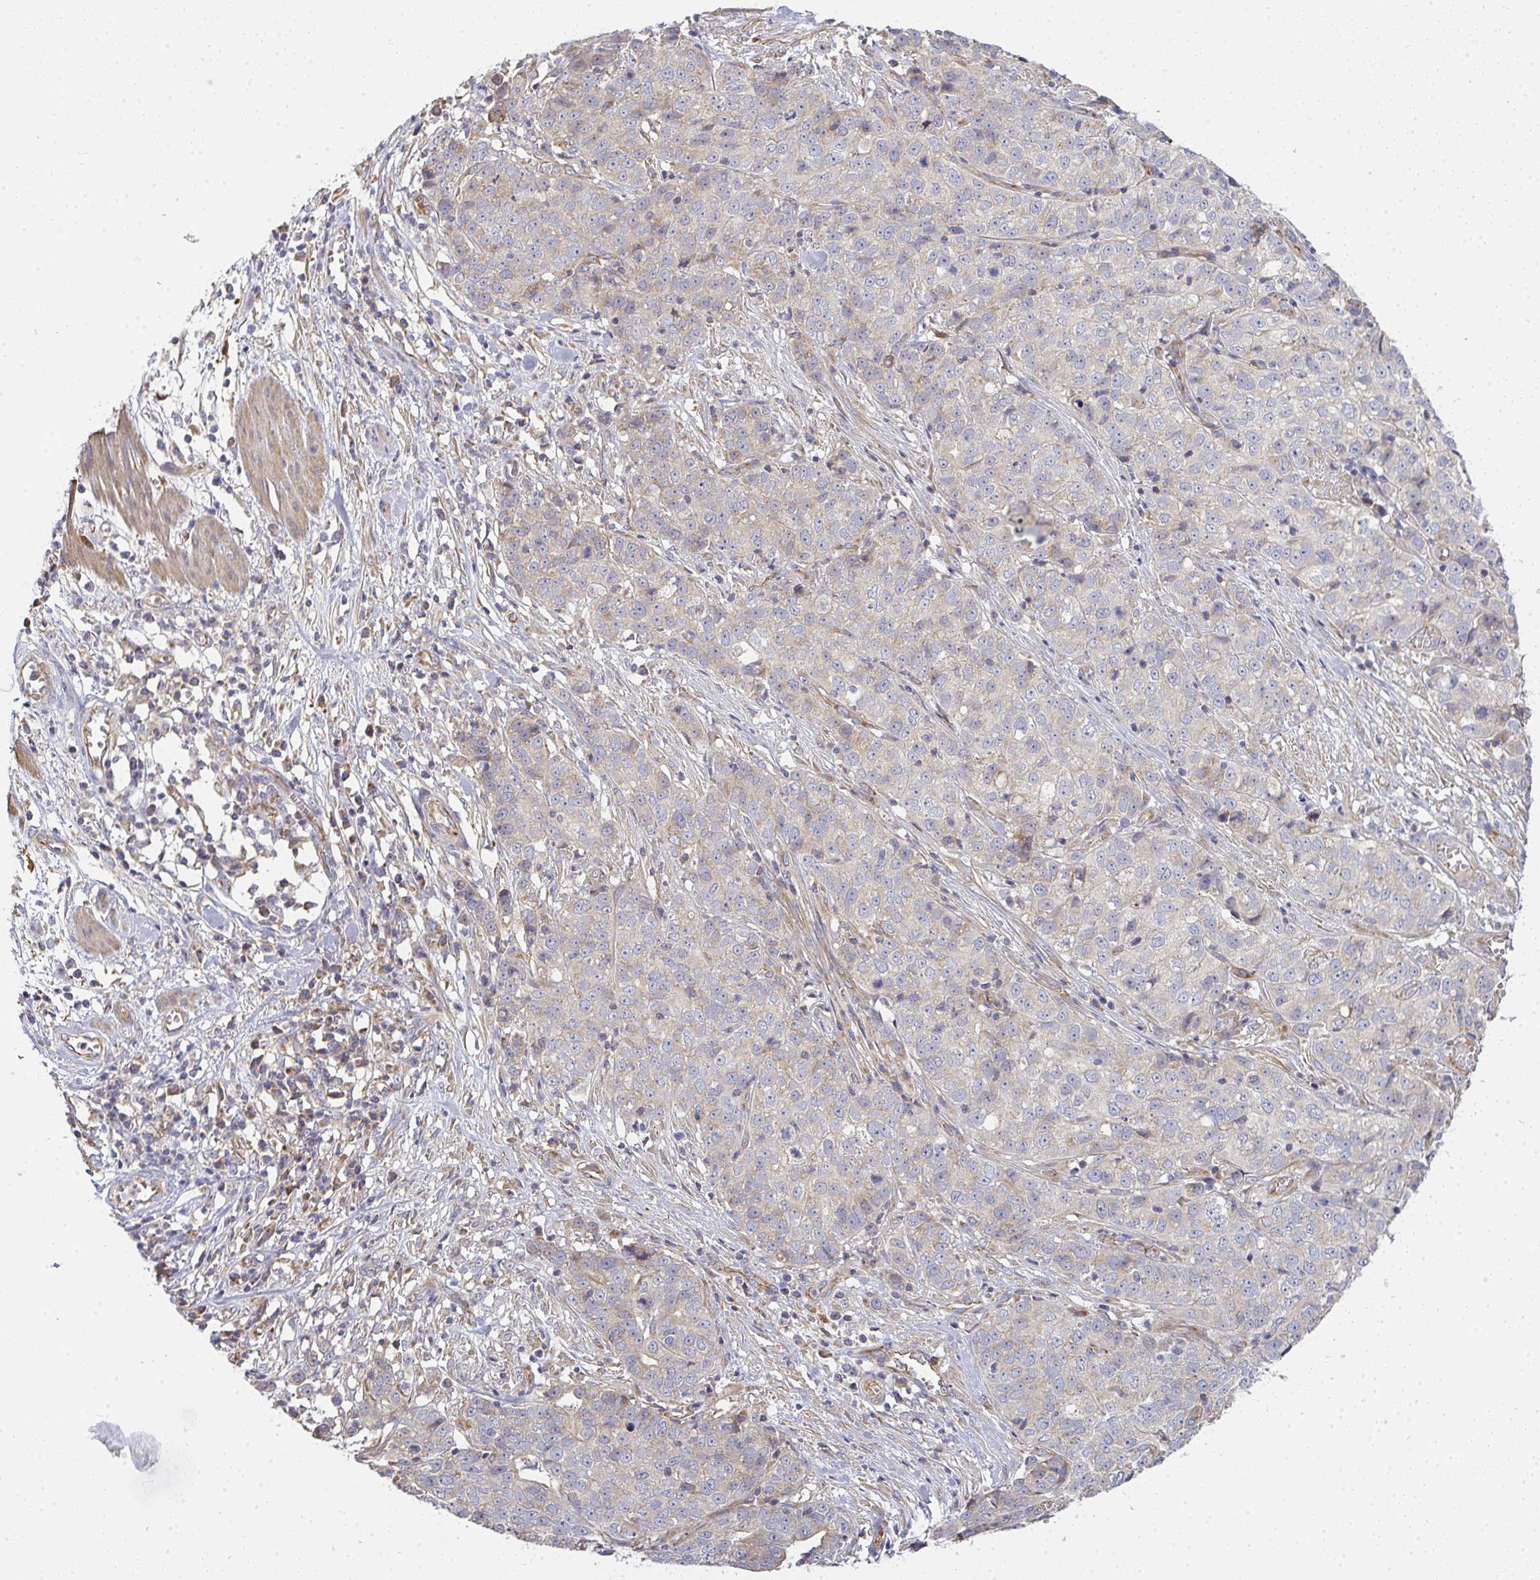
{"staining": {"intensity": "weak", "quantity": "<25%", "location": "cytoplasmic/membranous"}, "tissue": "stomach cancer", "cell_type": "Tumor cells", "image_type": "cancer", "snomed": [{"axis": "morphology", "description": "Adenocarcinoma, NOS"}, {"axis": "topography", "description": "Stomach, upper"}], "caption": "DAB immunohistochemical staining of human stomach cancer shows no significant staining in tumor cells.", "gene": "B4GALT6", "patient": {"sex": "female", "age": 67}}